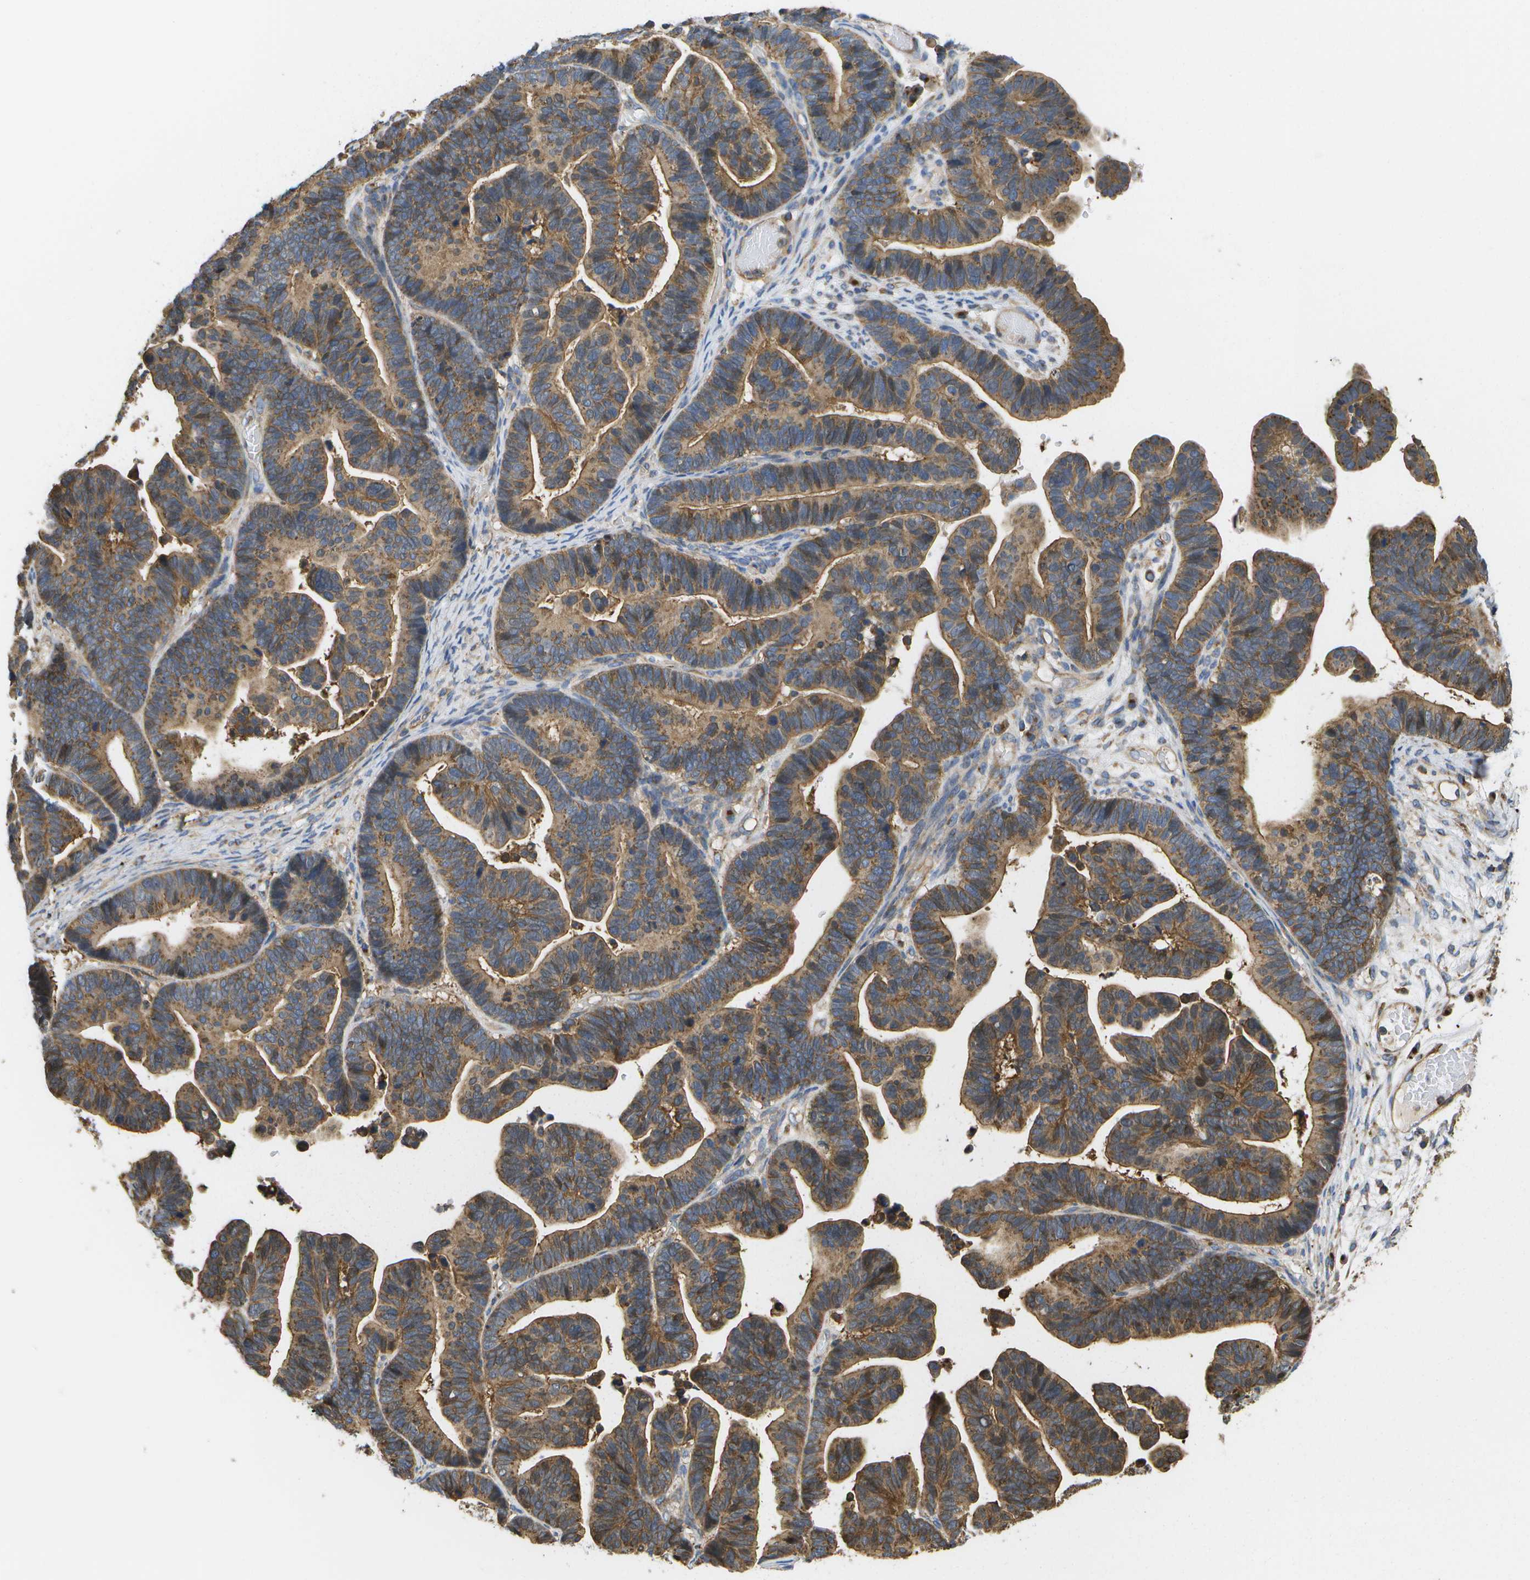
{"staining": {"intensity": "moderate", "quantity": ">75%", "location": "cytoplasmic/membranous"}, "tissue": "ovarian cancer", "cell_type": "Tumor cells", "image_type": "cancer", "snomed": [{"axis": "morphology", "description": "Cystadenocarcinoma, serous, NOS"}, {"axis": "topography", "description": "Ovary"}], "caption": "This is a photomicrograph of IHC staining of serous cystadenocarcinoma (ovarian), which shows moderate staining in the cytoplasmic/membranous of tumor cells.", "gene": "BST2", "patient": {"sex": "female", "age": 56}}